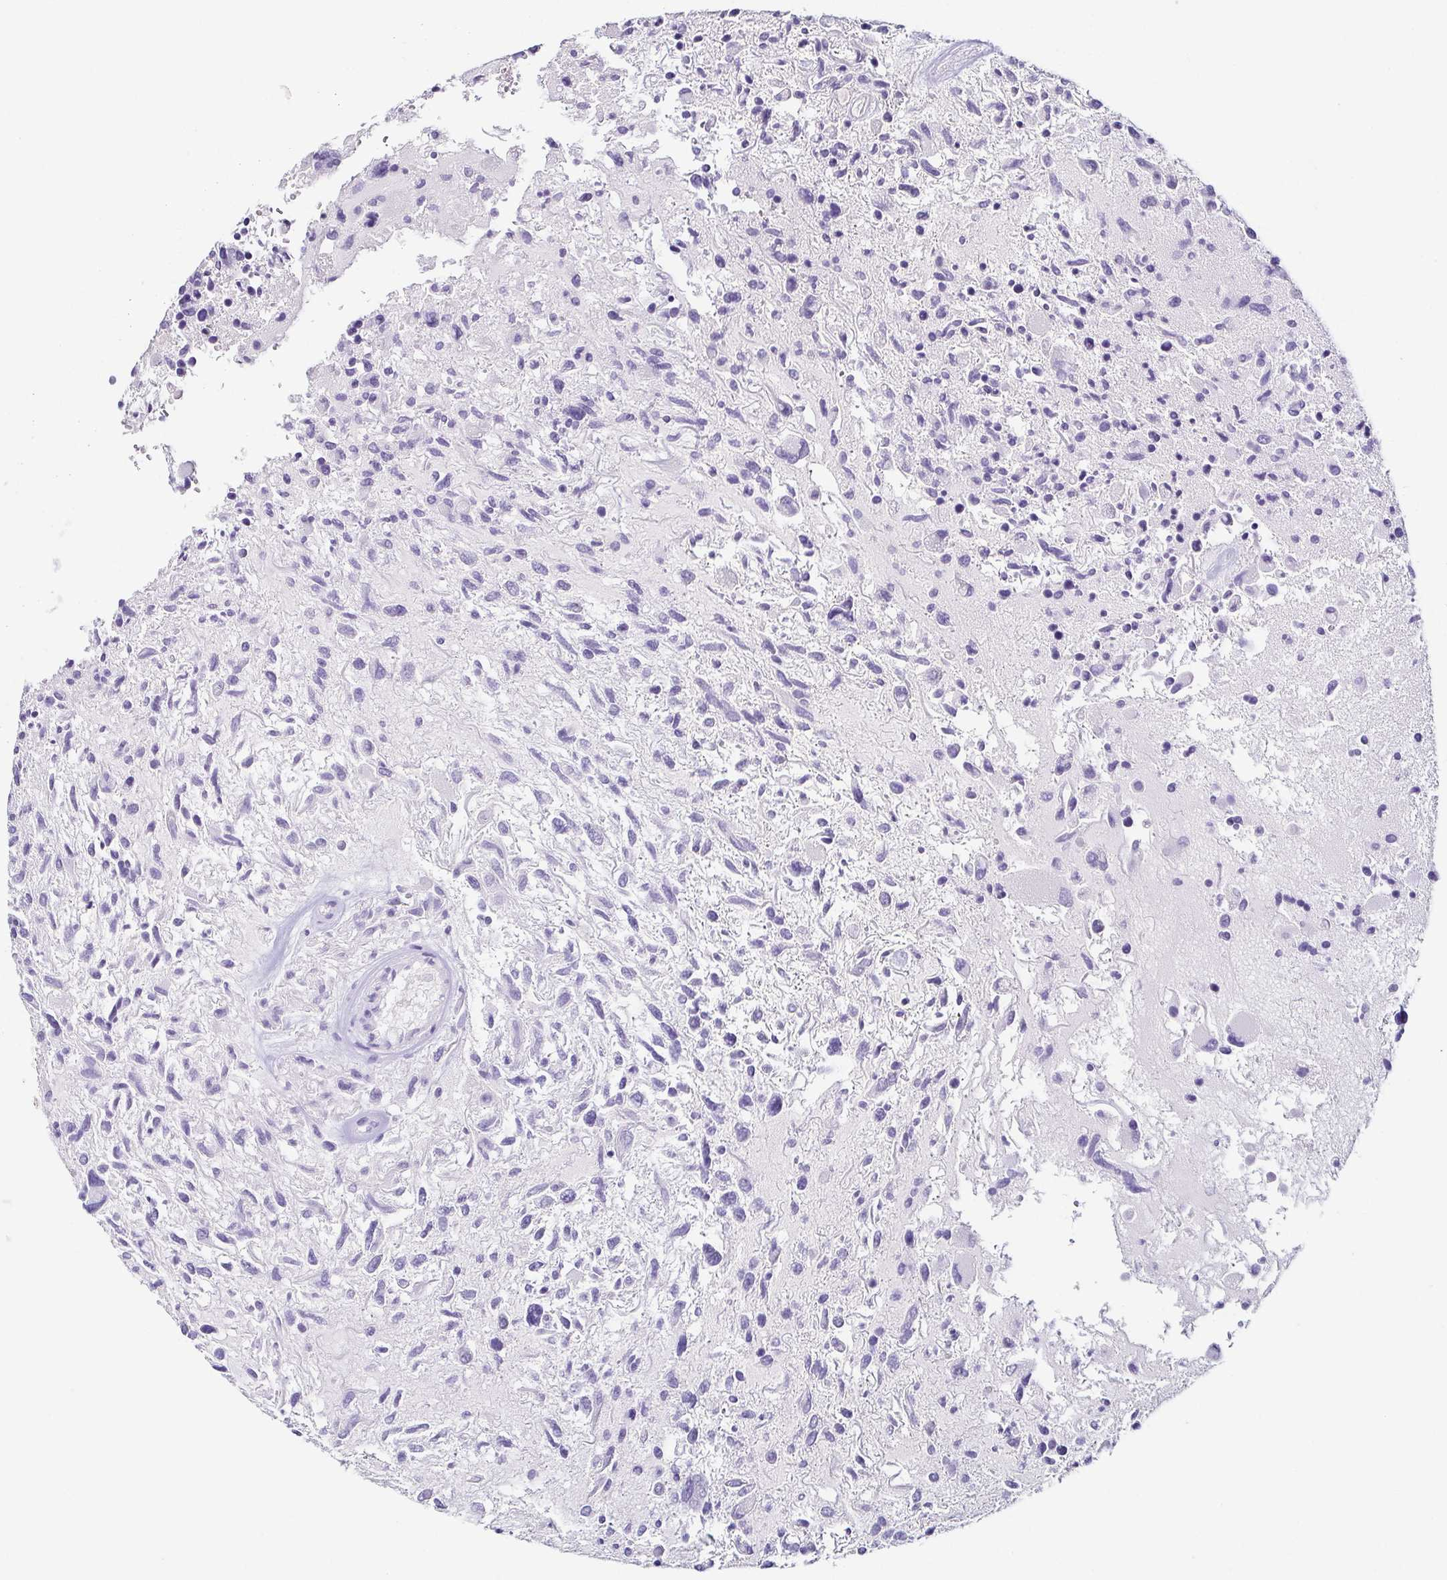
{"staining": {"intensity": "negative", "quantity": "none", "location": "none"}, "tissue": "glioma", "cell_type": "Tumor cells", "image_type": "cancer", "snomed": [{"axis": "morphology", "description": "Glioma, malignant, High grade"}, {"axis": "topography", "description": "Brain"}], "caption": "Immunohistochemistry image of malignant high-grade glioma stained for a protein (brown), which displays no staining in tumor cells.", "gene": "TP73", "patient": {"sex": "female", "age": 11}}